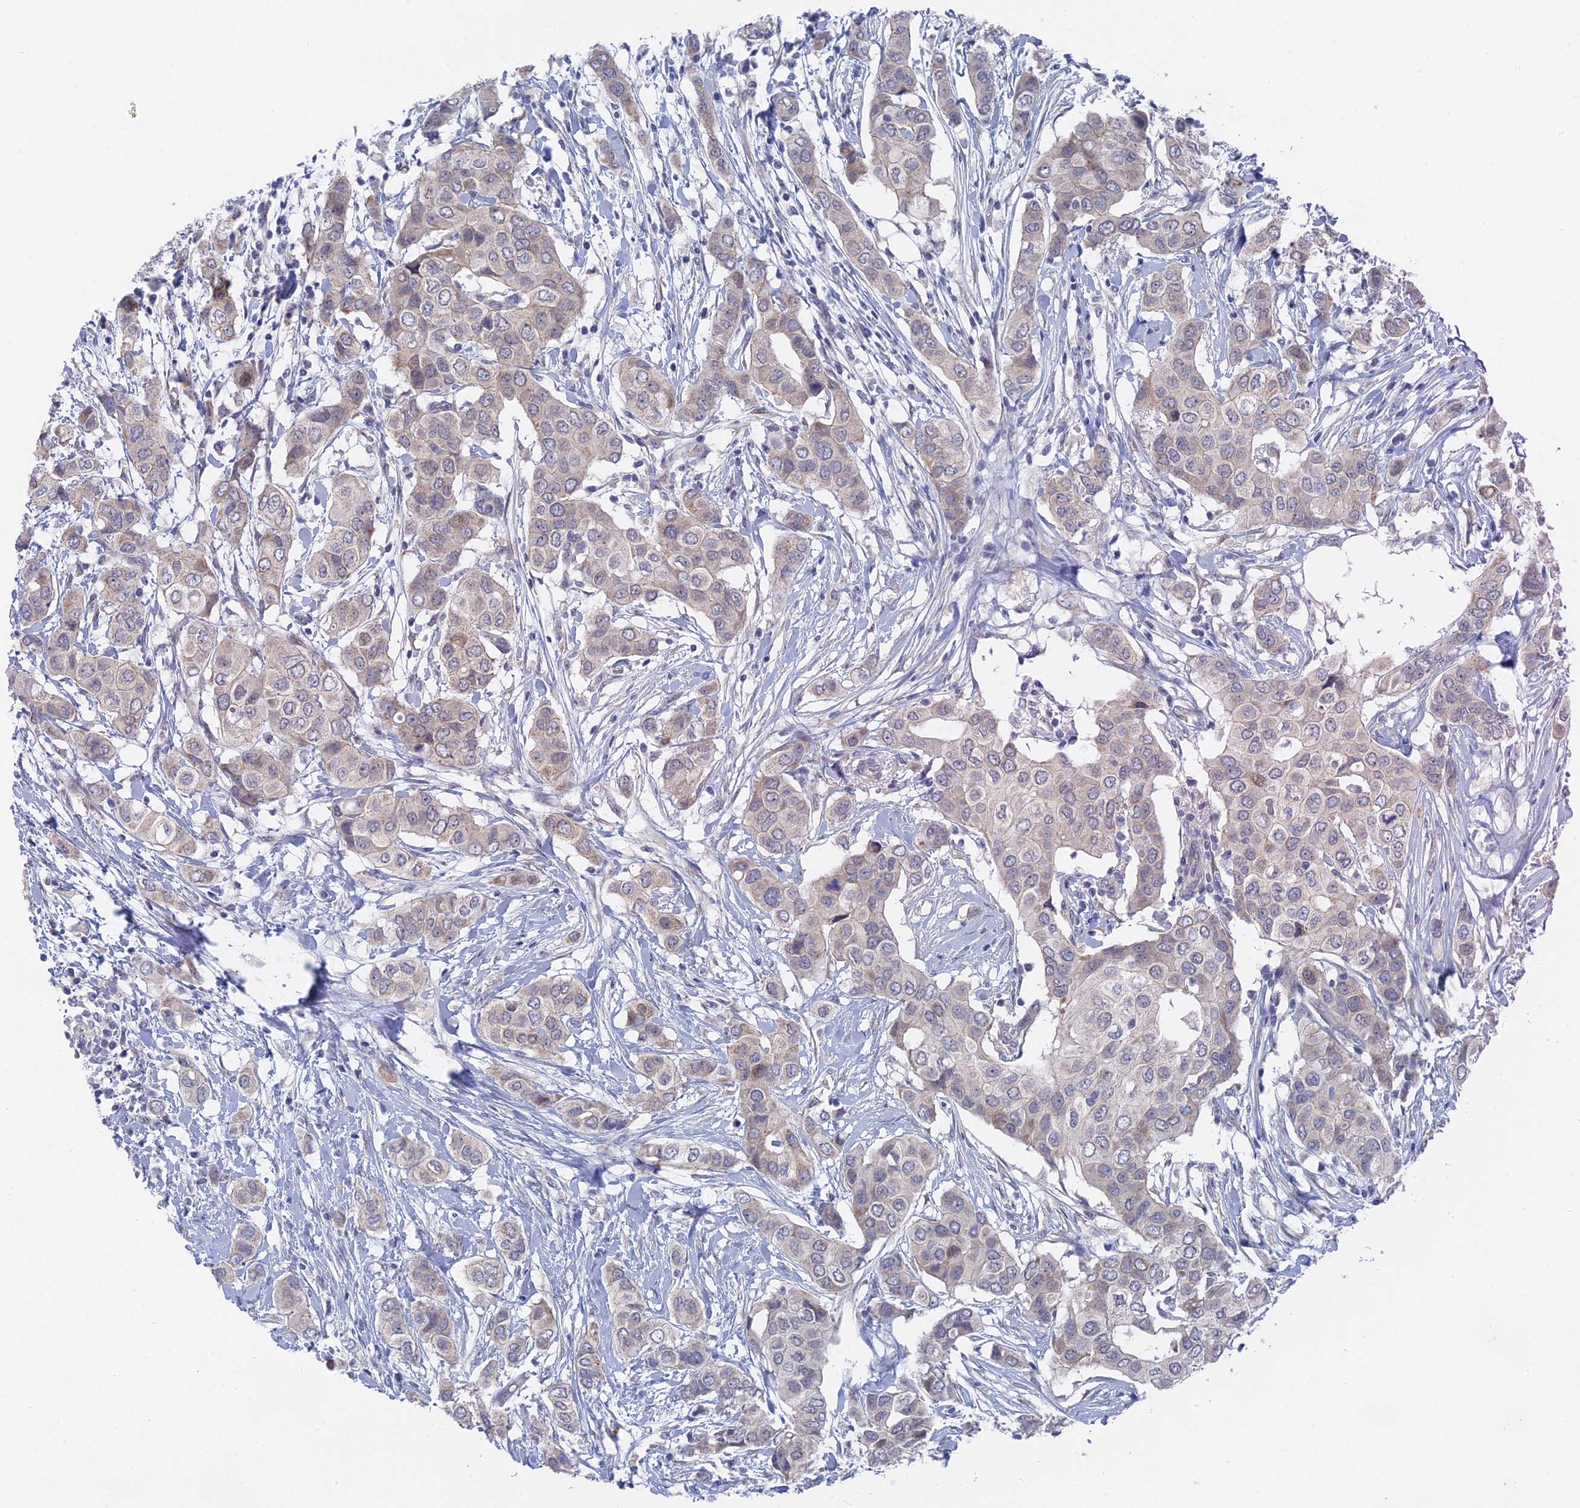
{"staining": {"intensity": "weak", "quantity": "<25%", "location": "cytoplasmic/membranous"}, "tissue": "breast cancer", "cell_type": "Tumor cells", "image_type": "cancer", "snomed": [{"axis": "morphology", "description": "Lobular carcinoma"}, {"axis": "topography", "description": "Breast"}], "caption": "Image shows no protein expression in tumor cells of breast cancer (lobular carcinoma) tissue.", "gene": "TMEM161A", "patient": {"sex": "female", "age": 51}}